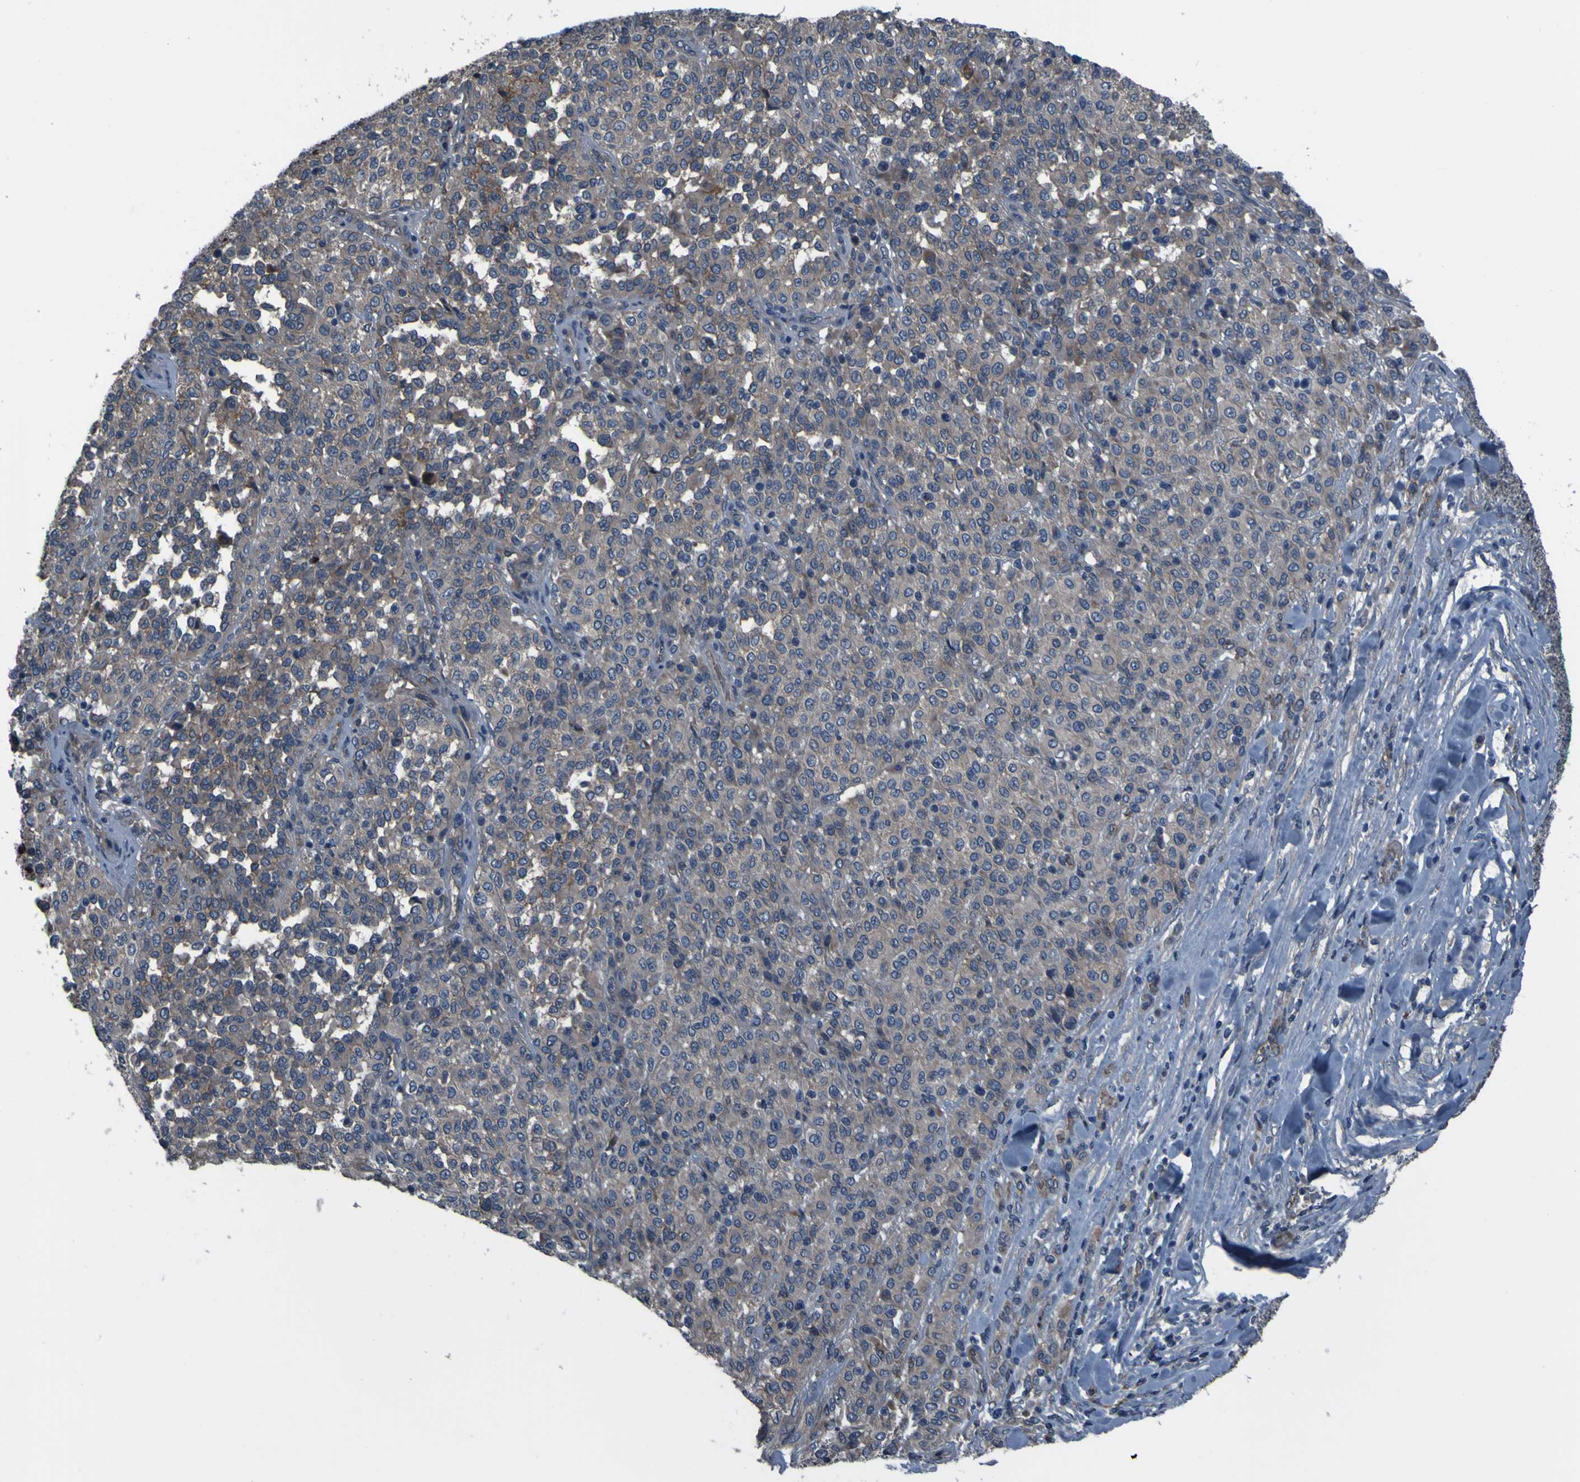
{"staining": {"intensity": "weak", "quantity": "25%-75%", "location": "cytoplasmic/membranous"}, "tissue": "melanoma", "cell_type": "Tumor cells", "image_type": "cancer", "snomed": [{"axis": "morphology", "description": "Malignant melanoma, Metastatic site"}, {"axis": "topography", "description": "Pancreas"}], "caption": "About 25%-75% of tumor cells in melanoma exhibit weak cytoplasmic/membranous protein expression as visualized by brown immunohistochemical staining.", "gene": "GRAMD1A", "patient": {"sex": "female", "age": 30}}